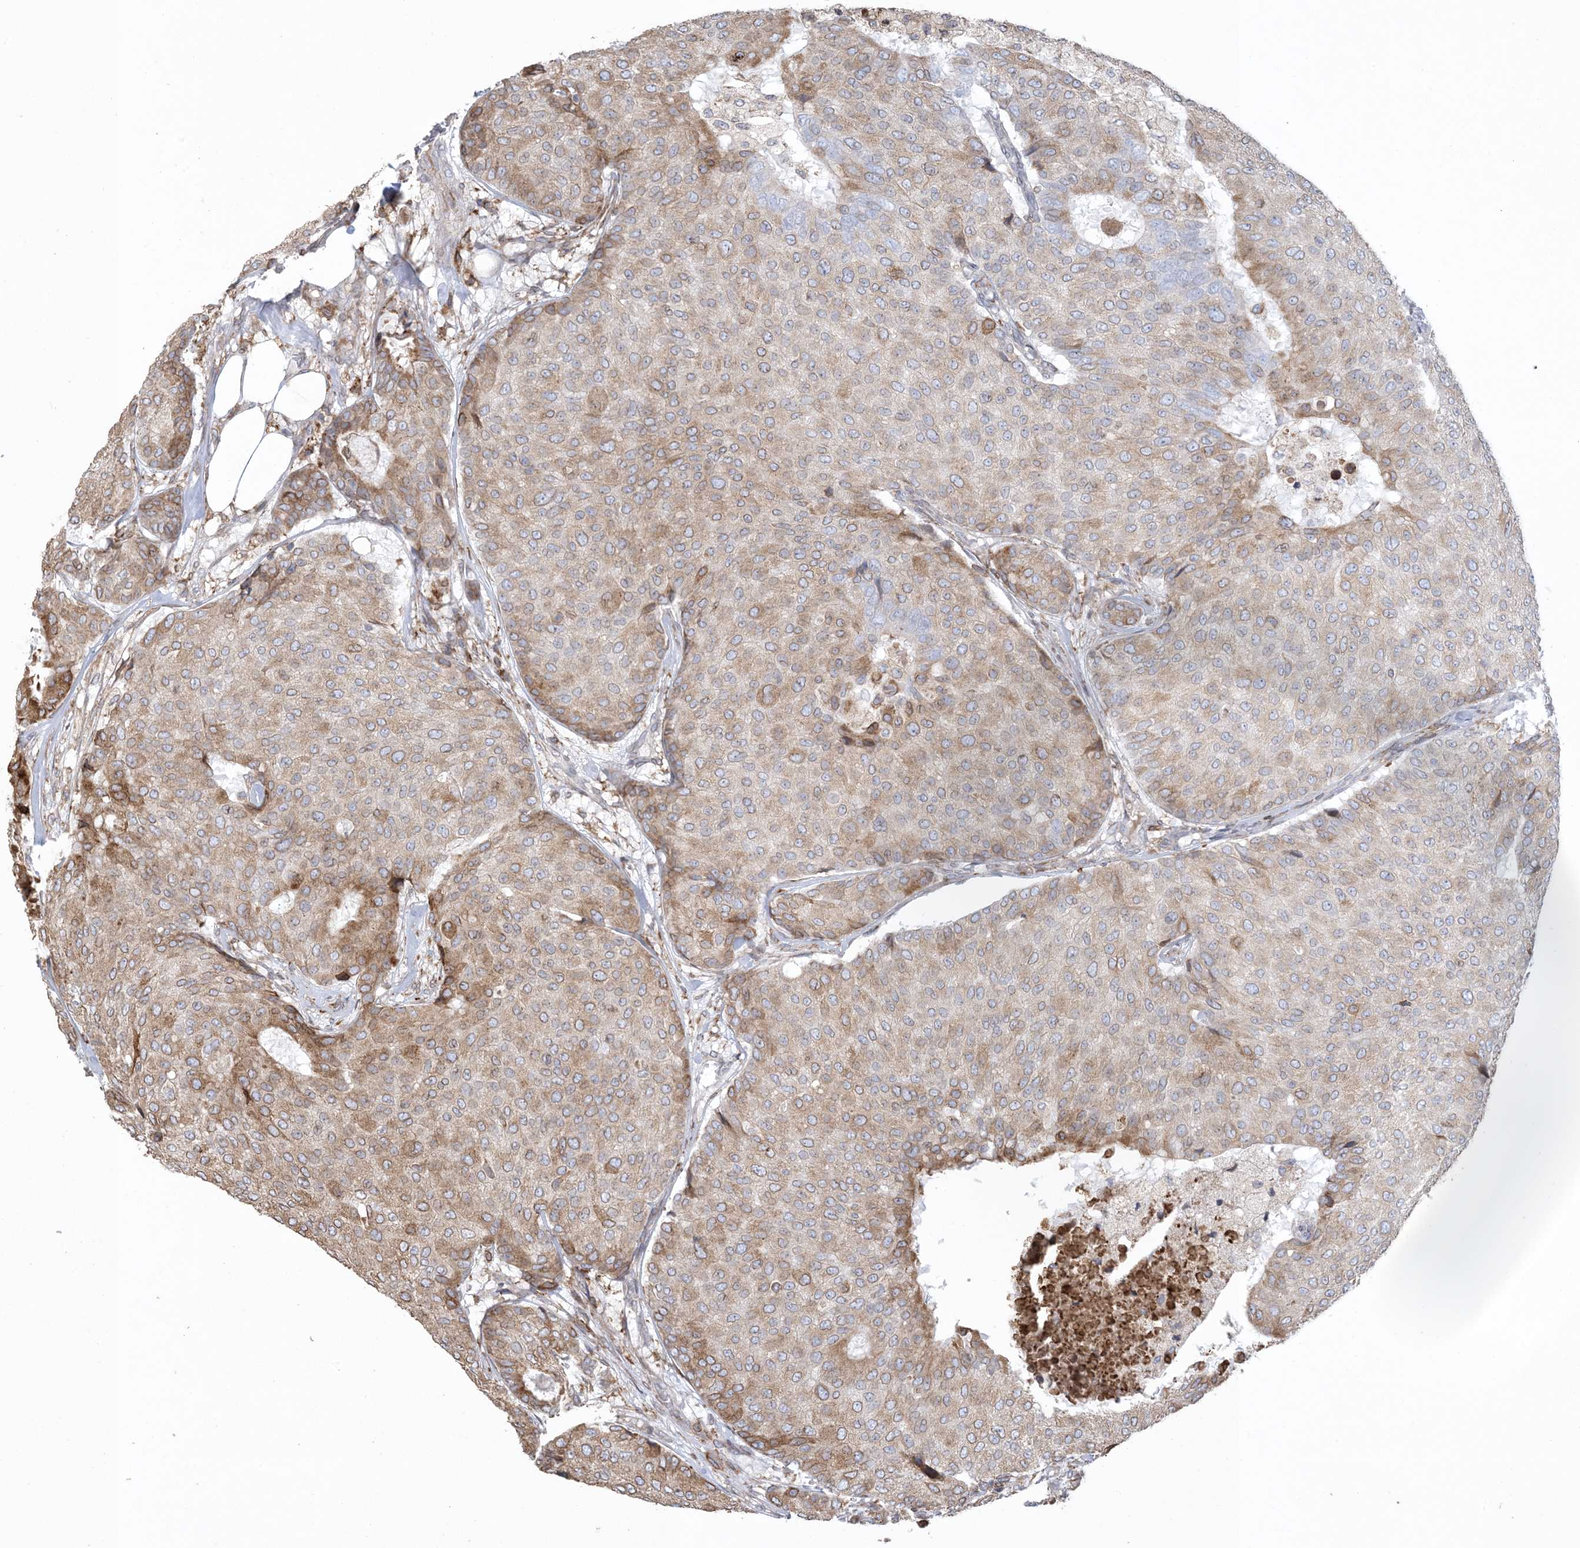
{"staining": {"intensity": "moderate", "quantity": "25%-75%", "location": "cytoplasmic/membranous"}, "tissue": "breast cancer", "cell_type": "Tumor cells", "image_type": "cancer", "snomed": [{"axis": "morphology", "description": "Duct carcinoma"}, {"axis": "topography", "description": "Breast"}], "caption": "The photomicrograph shows immunohistochemical staining of breast intraductal carcinoma. There is moderate cytoplasmic/membranous expression is seen in approximately 25%-75% of tumor cells.", "gene": "SHANK1", "patient": {"sex": "female", "age": 75}}